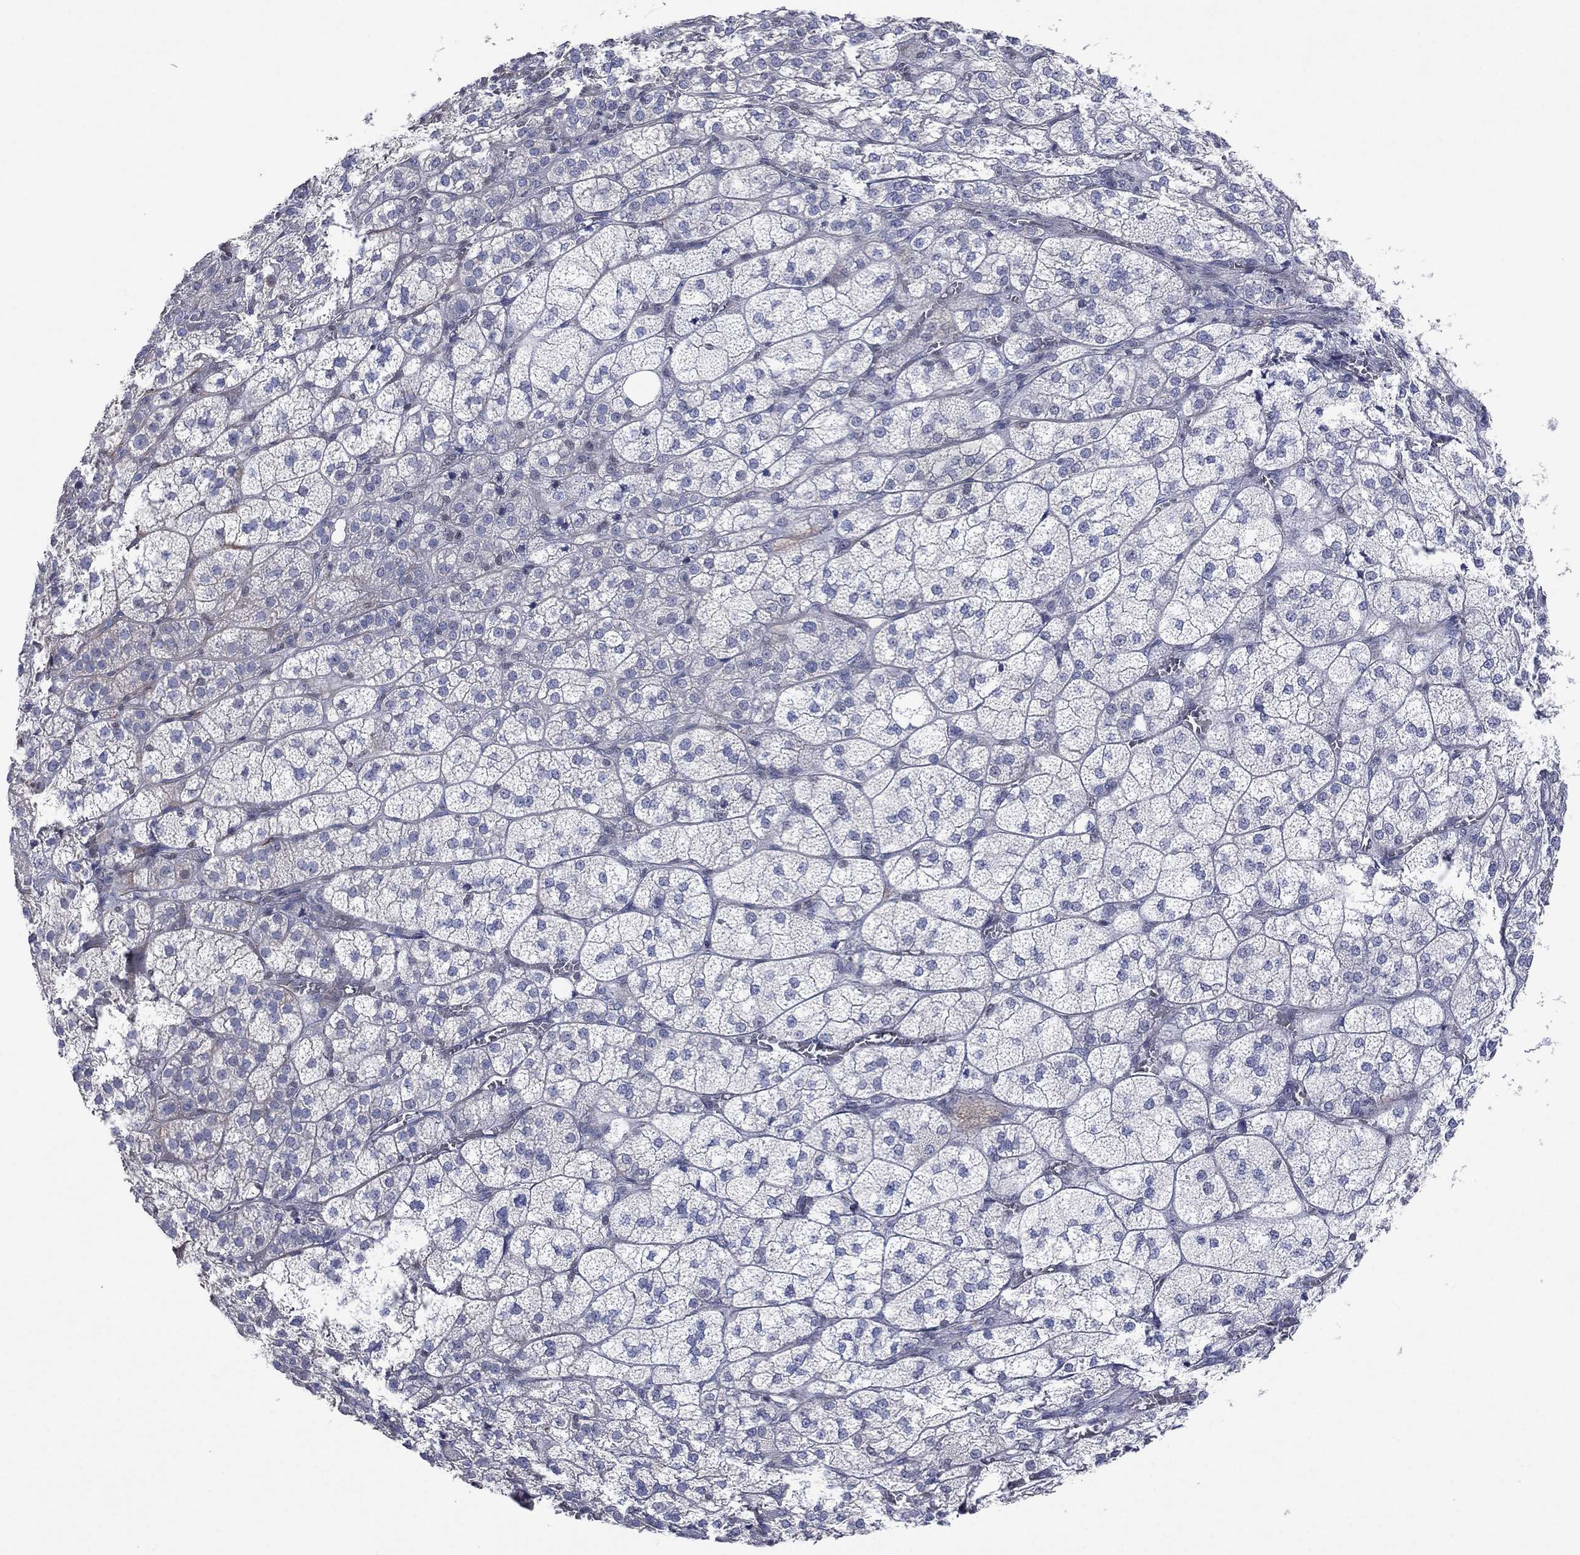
{"staining": {"intensity": "negative", "quantity": "none", "location": "none"}, "tissue": "adrenal gland", "cell_type": "Glandular cells", "image_type": "normal", "snomed": [{"axis": "morphology", "description": "Normal tissue, NOS"}, {"axis": "topography", "description": "Adrenal gland"}], "caption": "The micrograph reveals no significant positivity in glandular cells of adrenal gland. The staining was performed using DAB to visualize the protein expression in brown, while the nuclei were stained in blue with hematoxylin (Magnification: 20x).", "gene": "FLI1", "patient": {"sex": "female", "age": 60}}